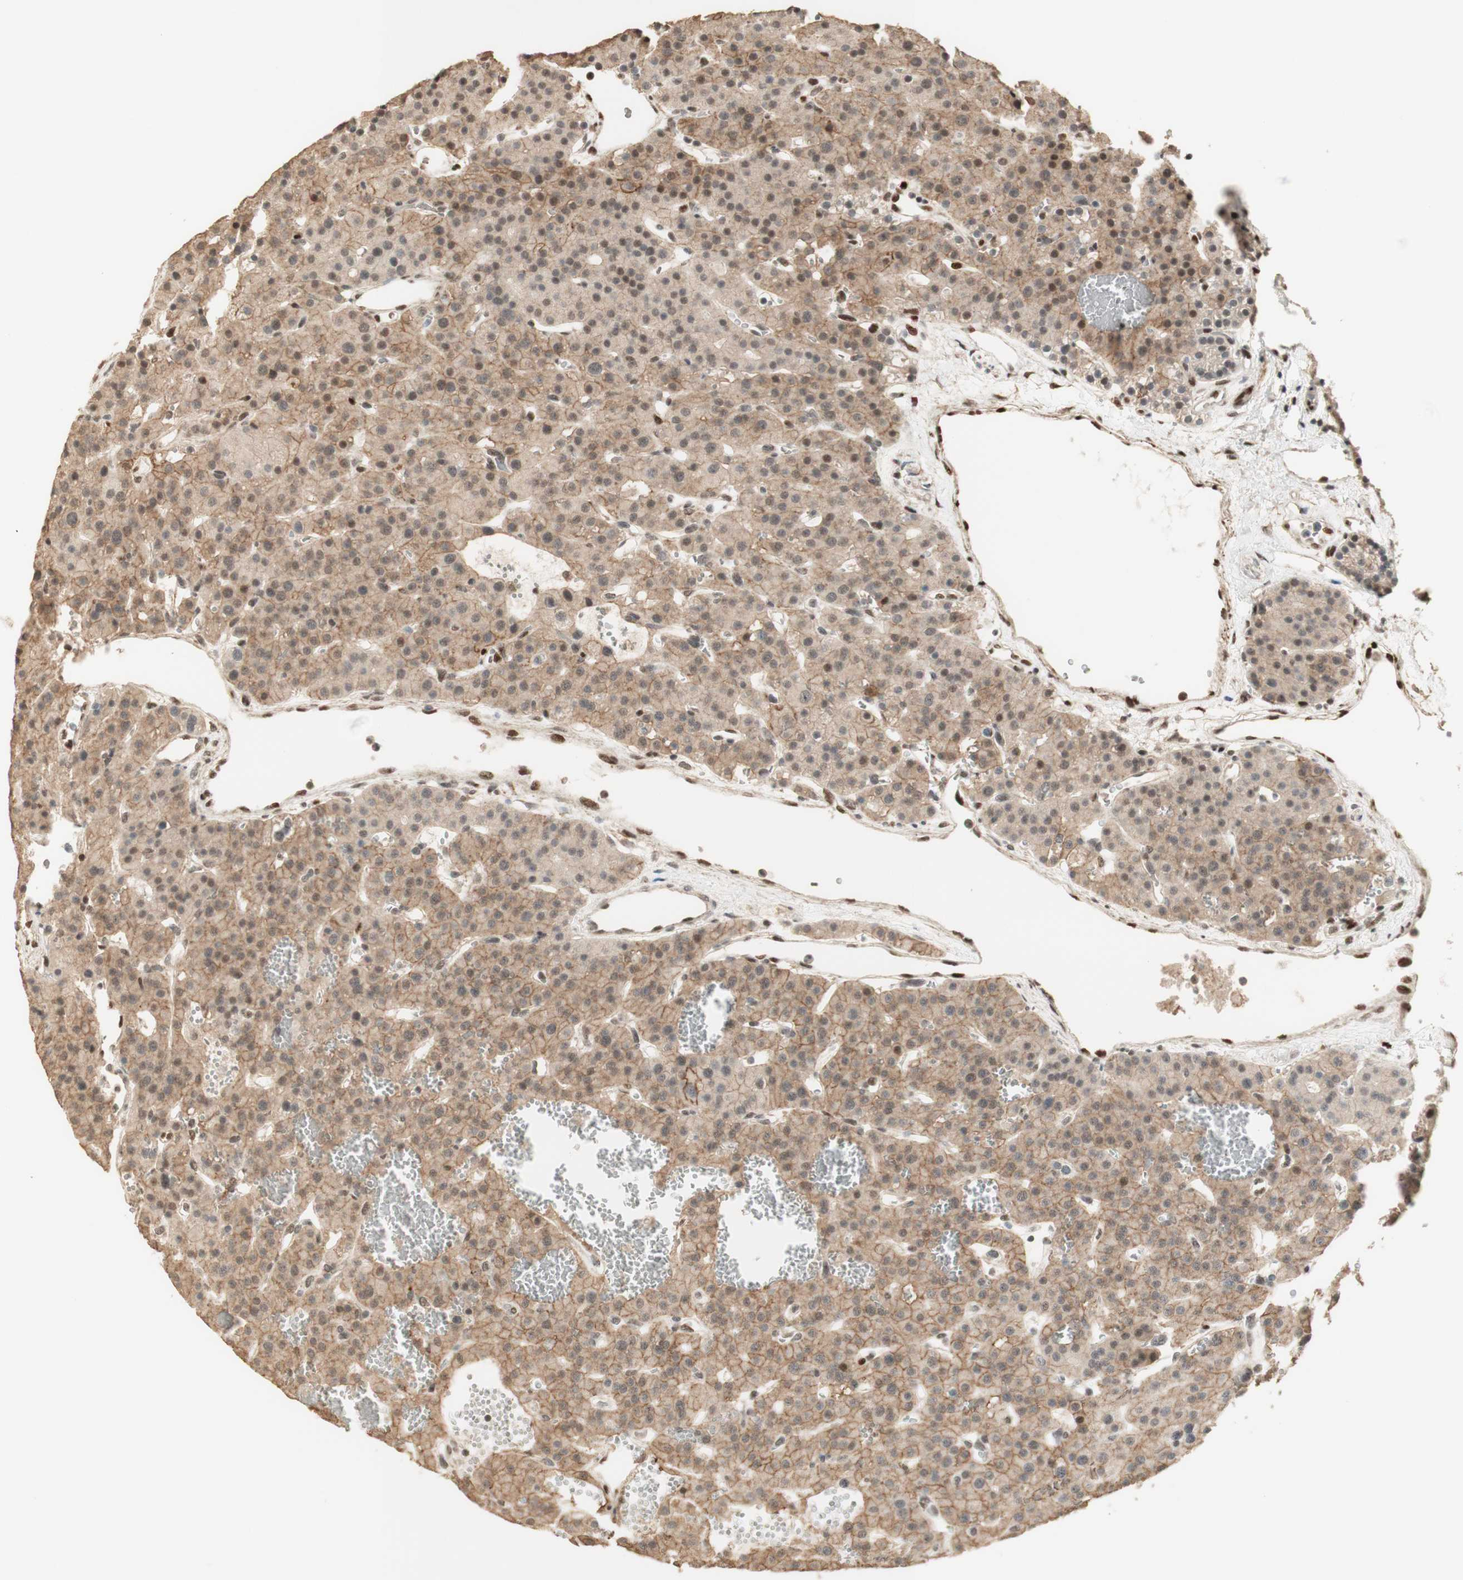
{"staining": {"intensity": "moderate", "quantity": ">75%", "location": "cytoplasmic/membranous"}, "tissue": "parathyroid gland", "cell_type": "Glandular cells", "image_type": "normal", "snomed": [{"axis": "morphology", "description": "Normal tissue, NOS"}, {"axis": "morphology", "description": "Adenoma, NOS"}, {"axis": "topography", "description": "Parathyroid gland"}], "caption": "Approximately >75% of glandular cells in normal parathyroid gland display moderate cytoplasmic/membranous protein positivity as visualized by brown immunohistochemical staining.", "gene": "FOXP1", "patient": {"sex": "female", "age": 81}}